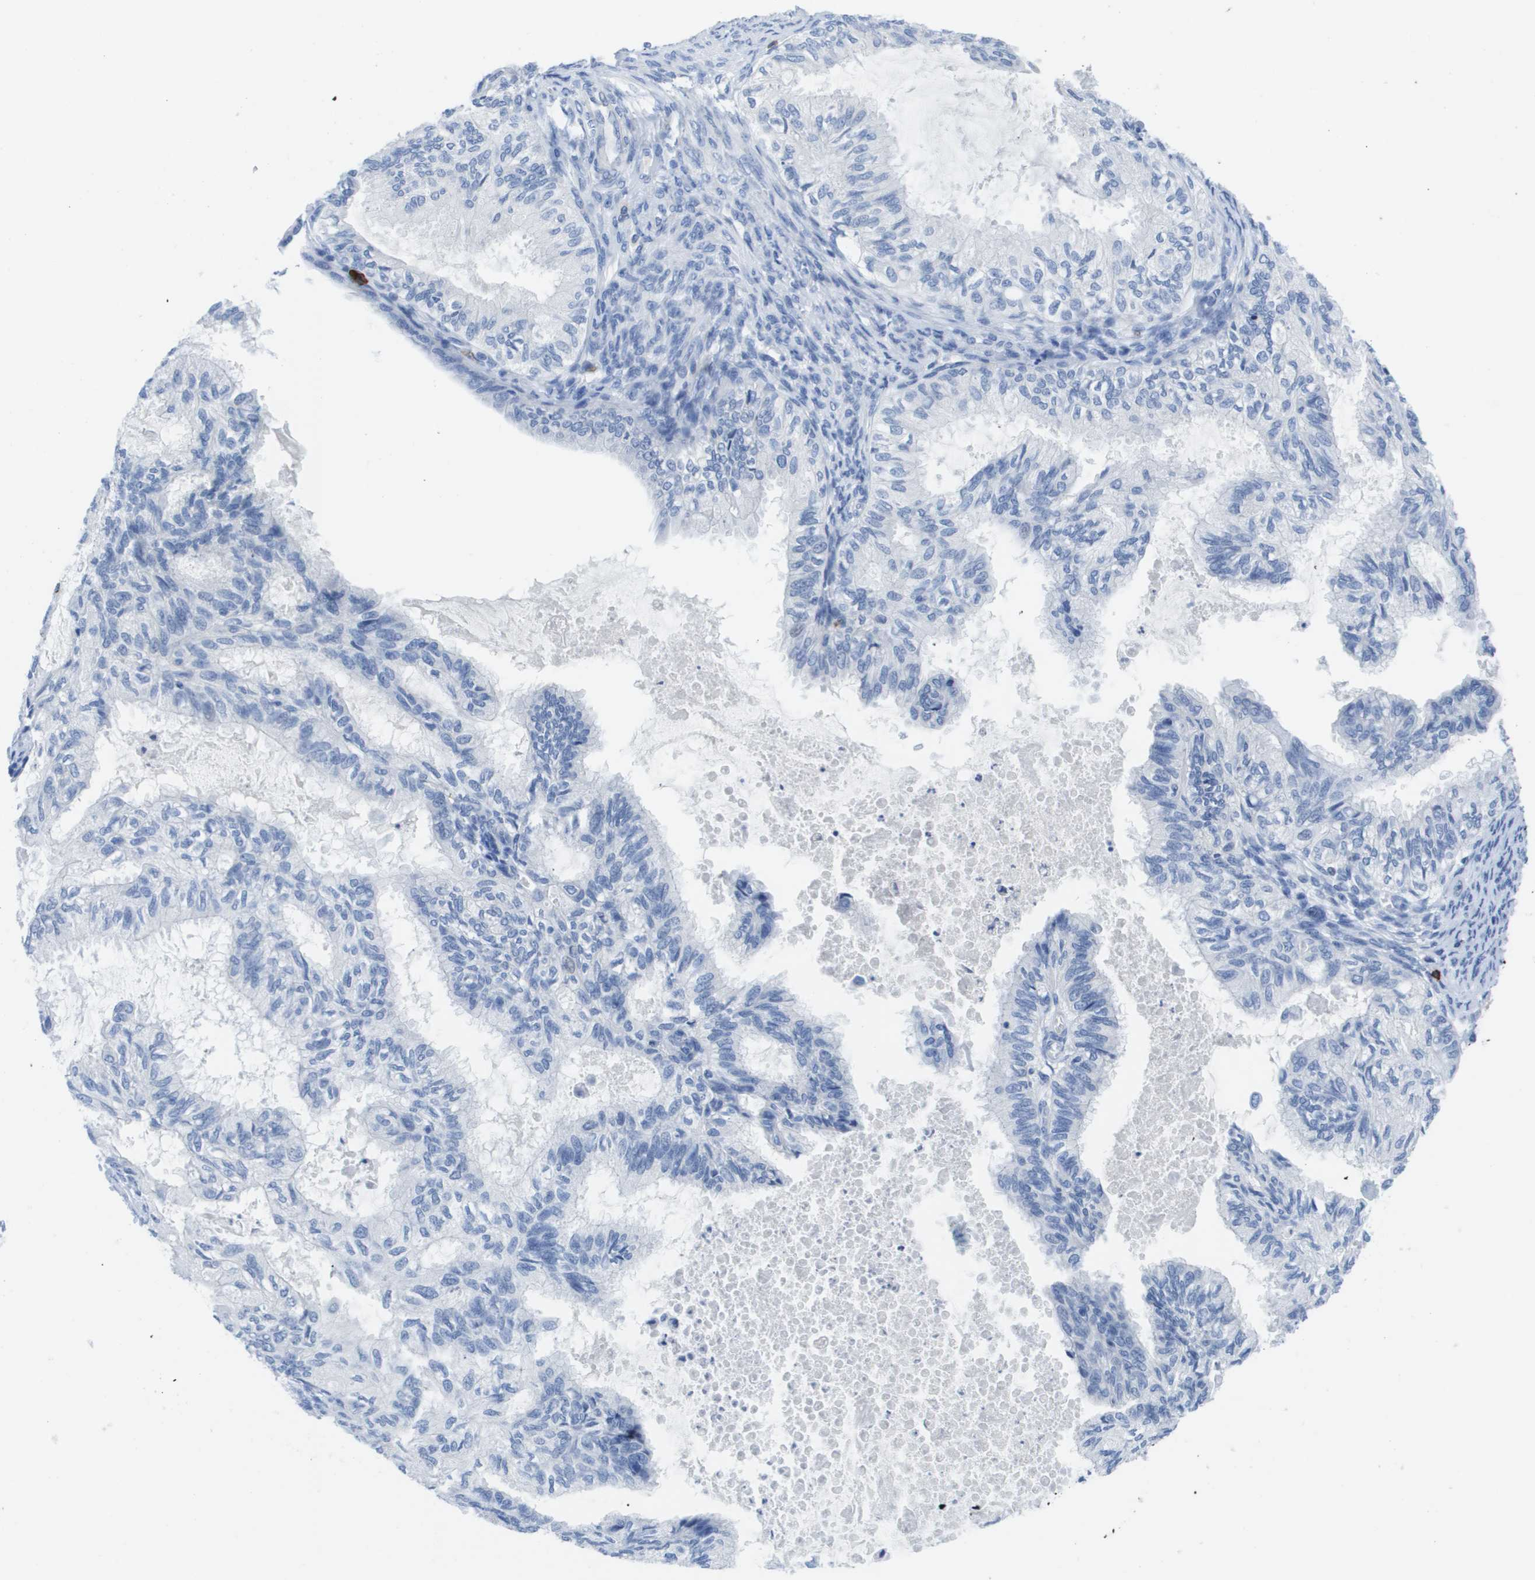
{"staining": {"intensity": "negative", "quantity": "none", "location": "none"}, "tissue": "cervical cancer", "cell_type": "Tumor cells", "image_type": "cancer", "snomed": [{"axis": "morphology", "description": "Normal tissue, NOS"}, {"axis": "morphology", "description": "Adenocarcinoma, NOS"}, {"axis": "topography", "description": "Cervix"}, {"axis": "topography", "description": "Endometrium"}], "caption": "Human cervical adenocarcinoma stained for a protein using IHC exhibits no positivity in tumor cells.", "gene": "MS4A1", "patient": {"sex": "female", "age": 86}}